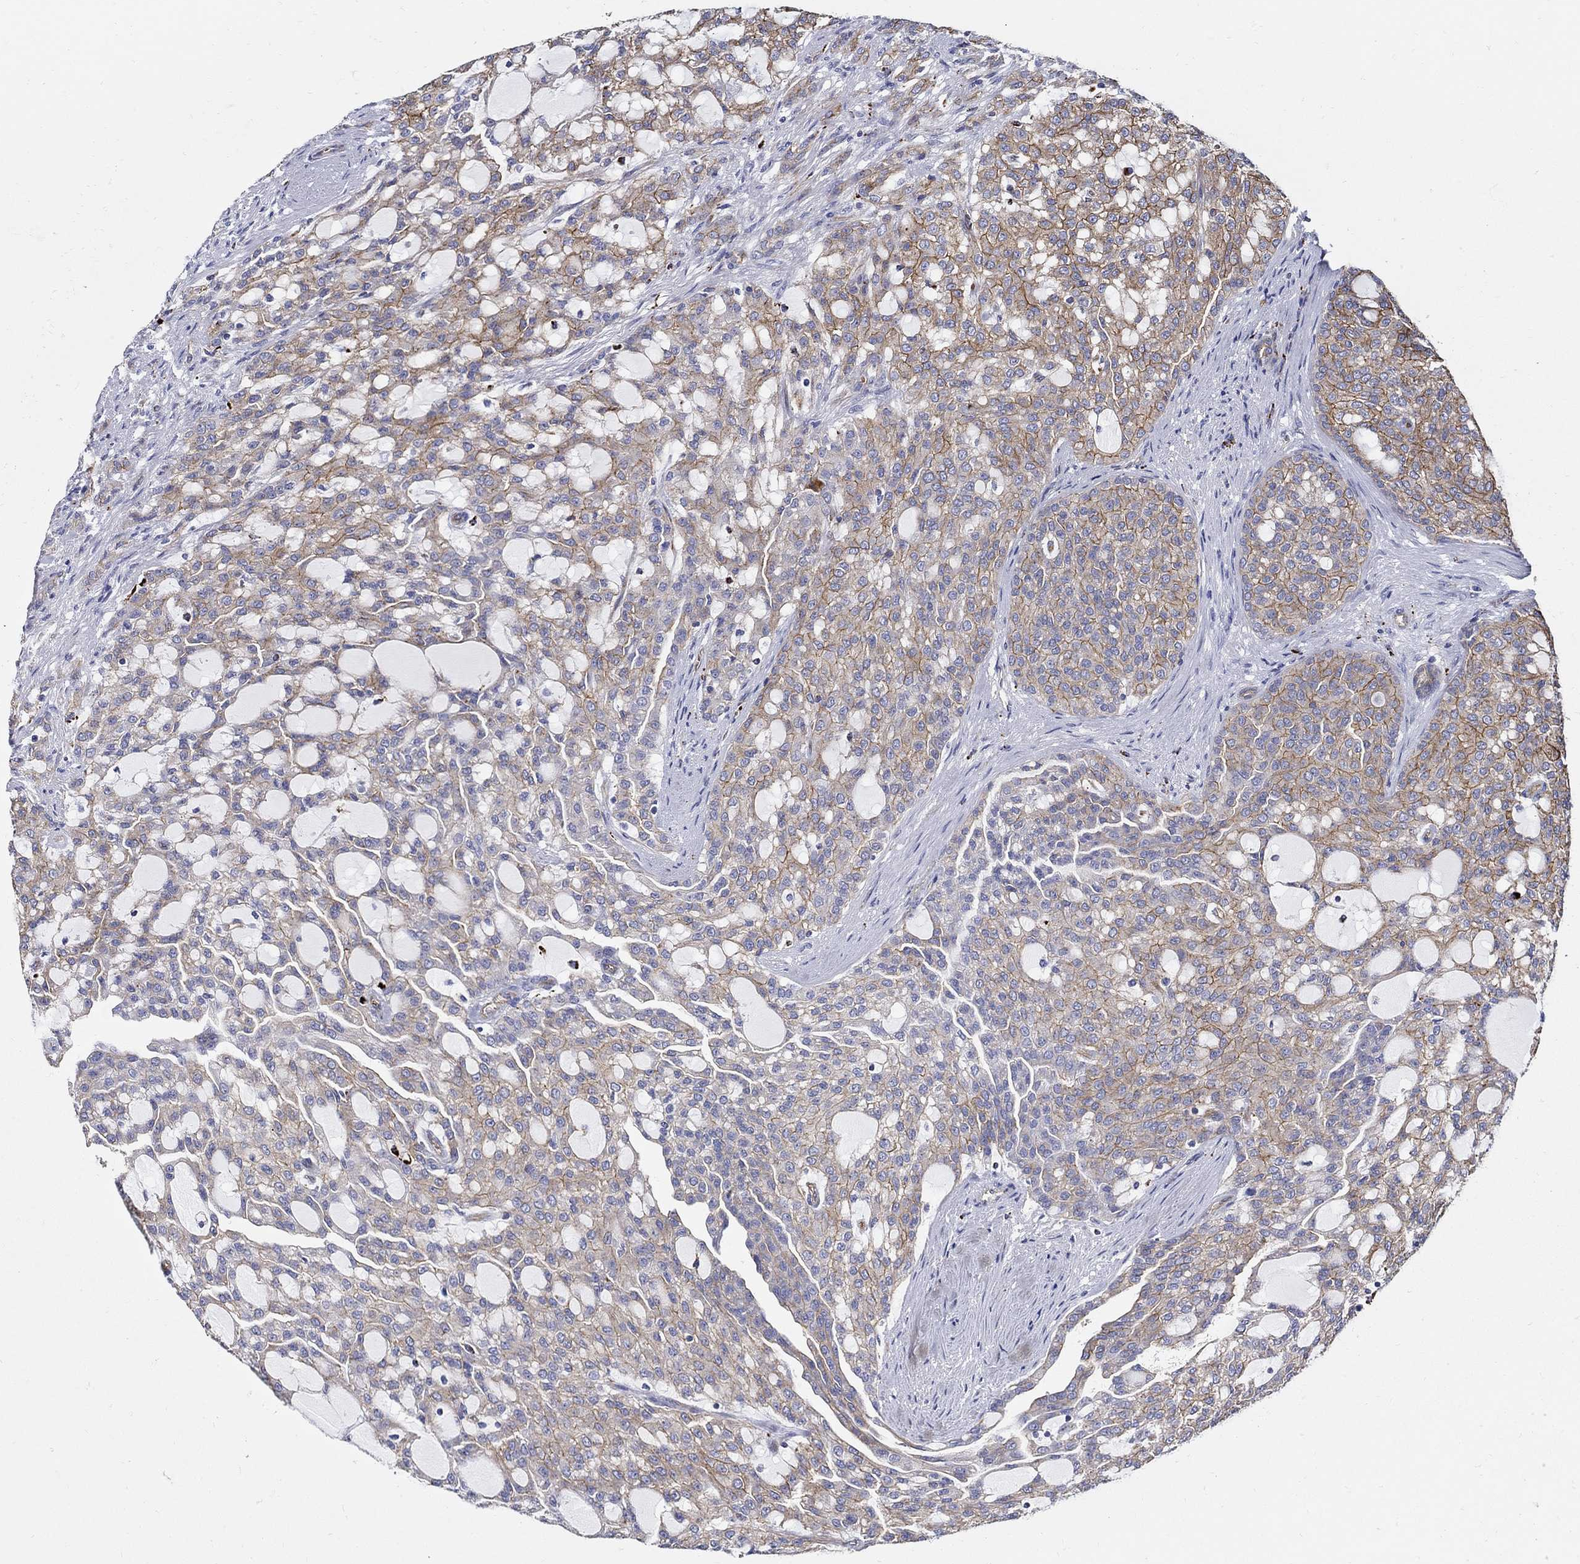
{"staining": {"intensity": "strong", "quantity": "<25%", "location": "cytoplasmic/membranous"}, "tissue": "renal cancer", "cell_type": "Tumor cells", "image_type": "cancer", "snomed": [{"axis": "morphology", "description": "Adenocarcinoma, NOS"}, {"axis": "topography", "description": "Kidney"}], "caption": "Brown immunohistochemical staining in renal adenocarcinoma exhibits strong cytoplasmic/membranous positivity in approximately <25% of tumor cells.", "gene": "APBB3", "patient": {"sex": "male", "age": 63}}